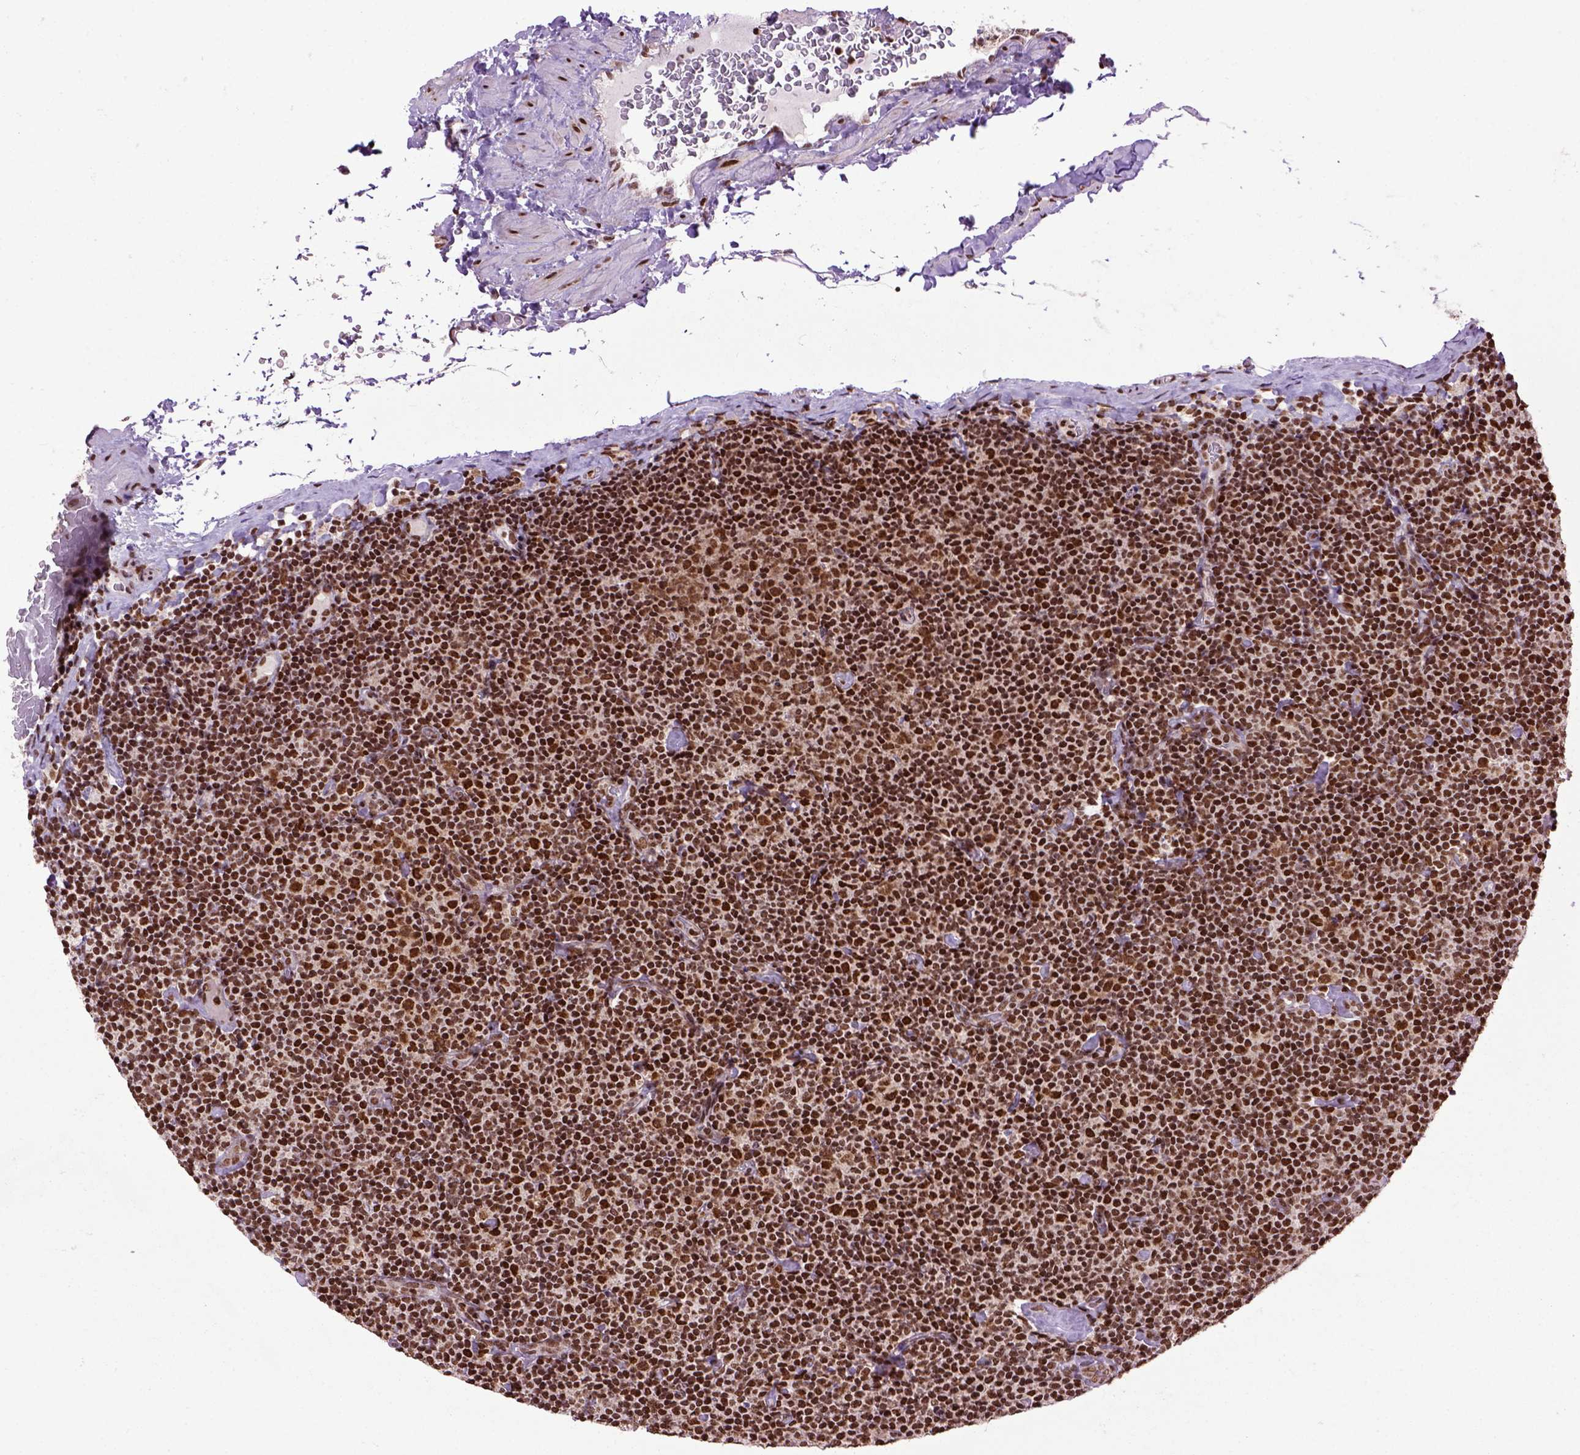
{"staining": {"intensity": "strong", "quantity": ">75%", "location": "nuclear"}, "tissue": "lymphoma", "cell_type": "Tumor cells", "image_type": "cancer", "snomed": [{"axis": "morphology", "description": "Malignant lymphoma, non-Hodgkin's type, Low grade"}, {"axis": "topography", "description": "Lymph node"}], "caption": "IHC histopathology image of human lymphoma stained for a protein (brown), which shows high levels of strong nuclear expression in approximately >75% of tumor cells.", "gene": "CELF1", "patient": {"sex": "male", "age": 81}}